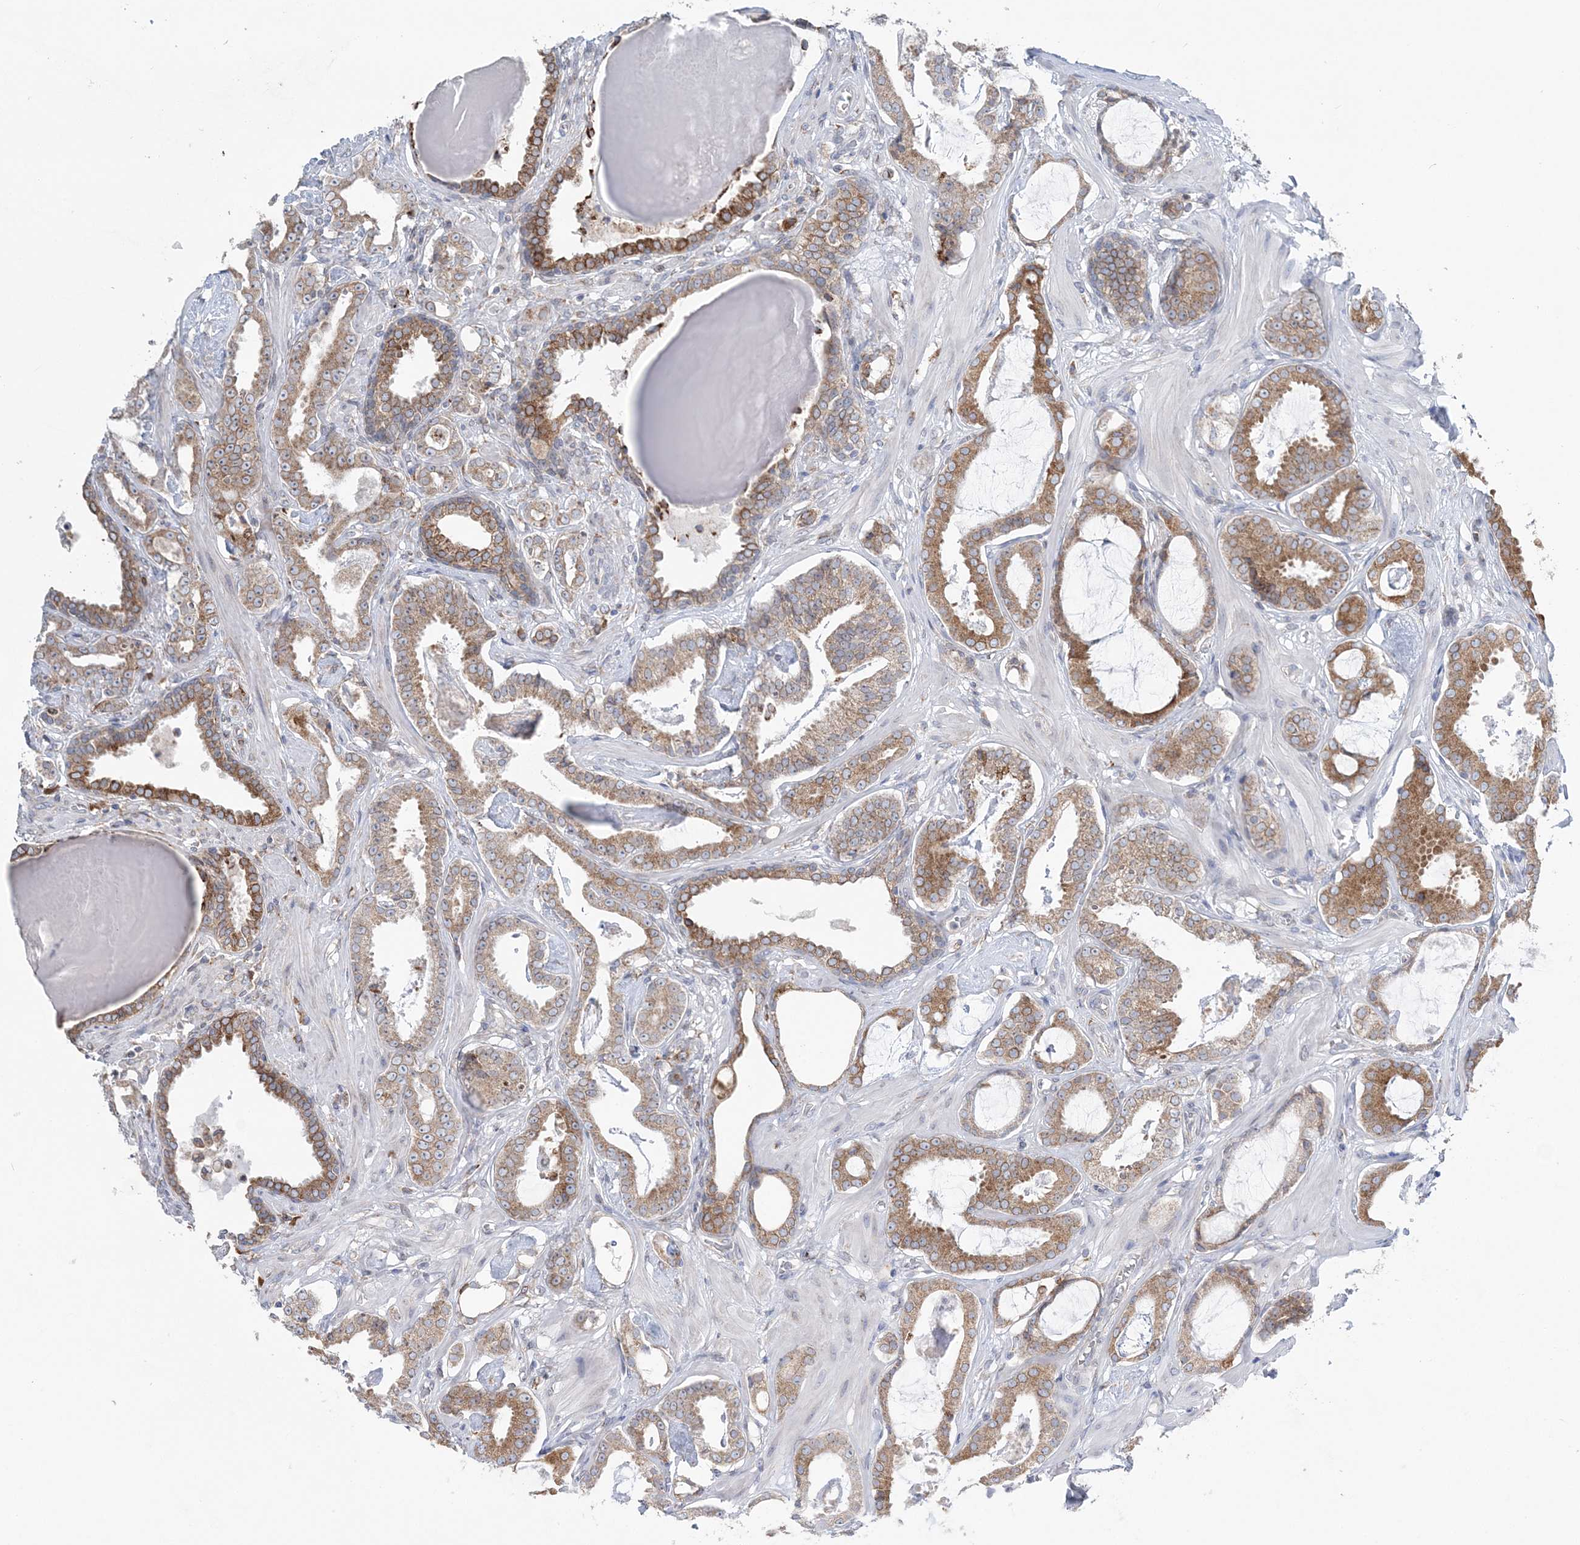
{"staining": {"intensity": "moderate", "quantity": ">75%", "location": "cytoplasmic/membranous"}, "tissue": "prostate cancer", "cell_type": "Tumor cells", "image_type": "cancer", "snomed": [{"axis": "morphology", "description": "Adenocarcinoma, Low grade"}, {"axis": "topography", "description": "Prostate"}], "caption": "Prostate adenocarcinoma (low-grade) stained with a protein marker displays moderate staining in tumor cells.", "gene": "TMED10", "patient": {"sex": "male", "age": 53}}